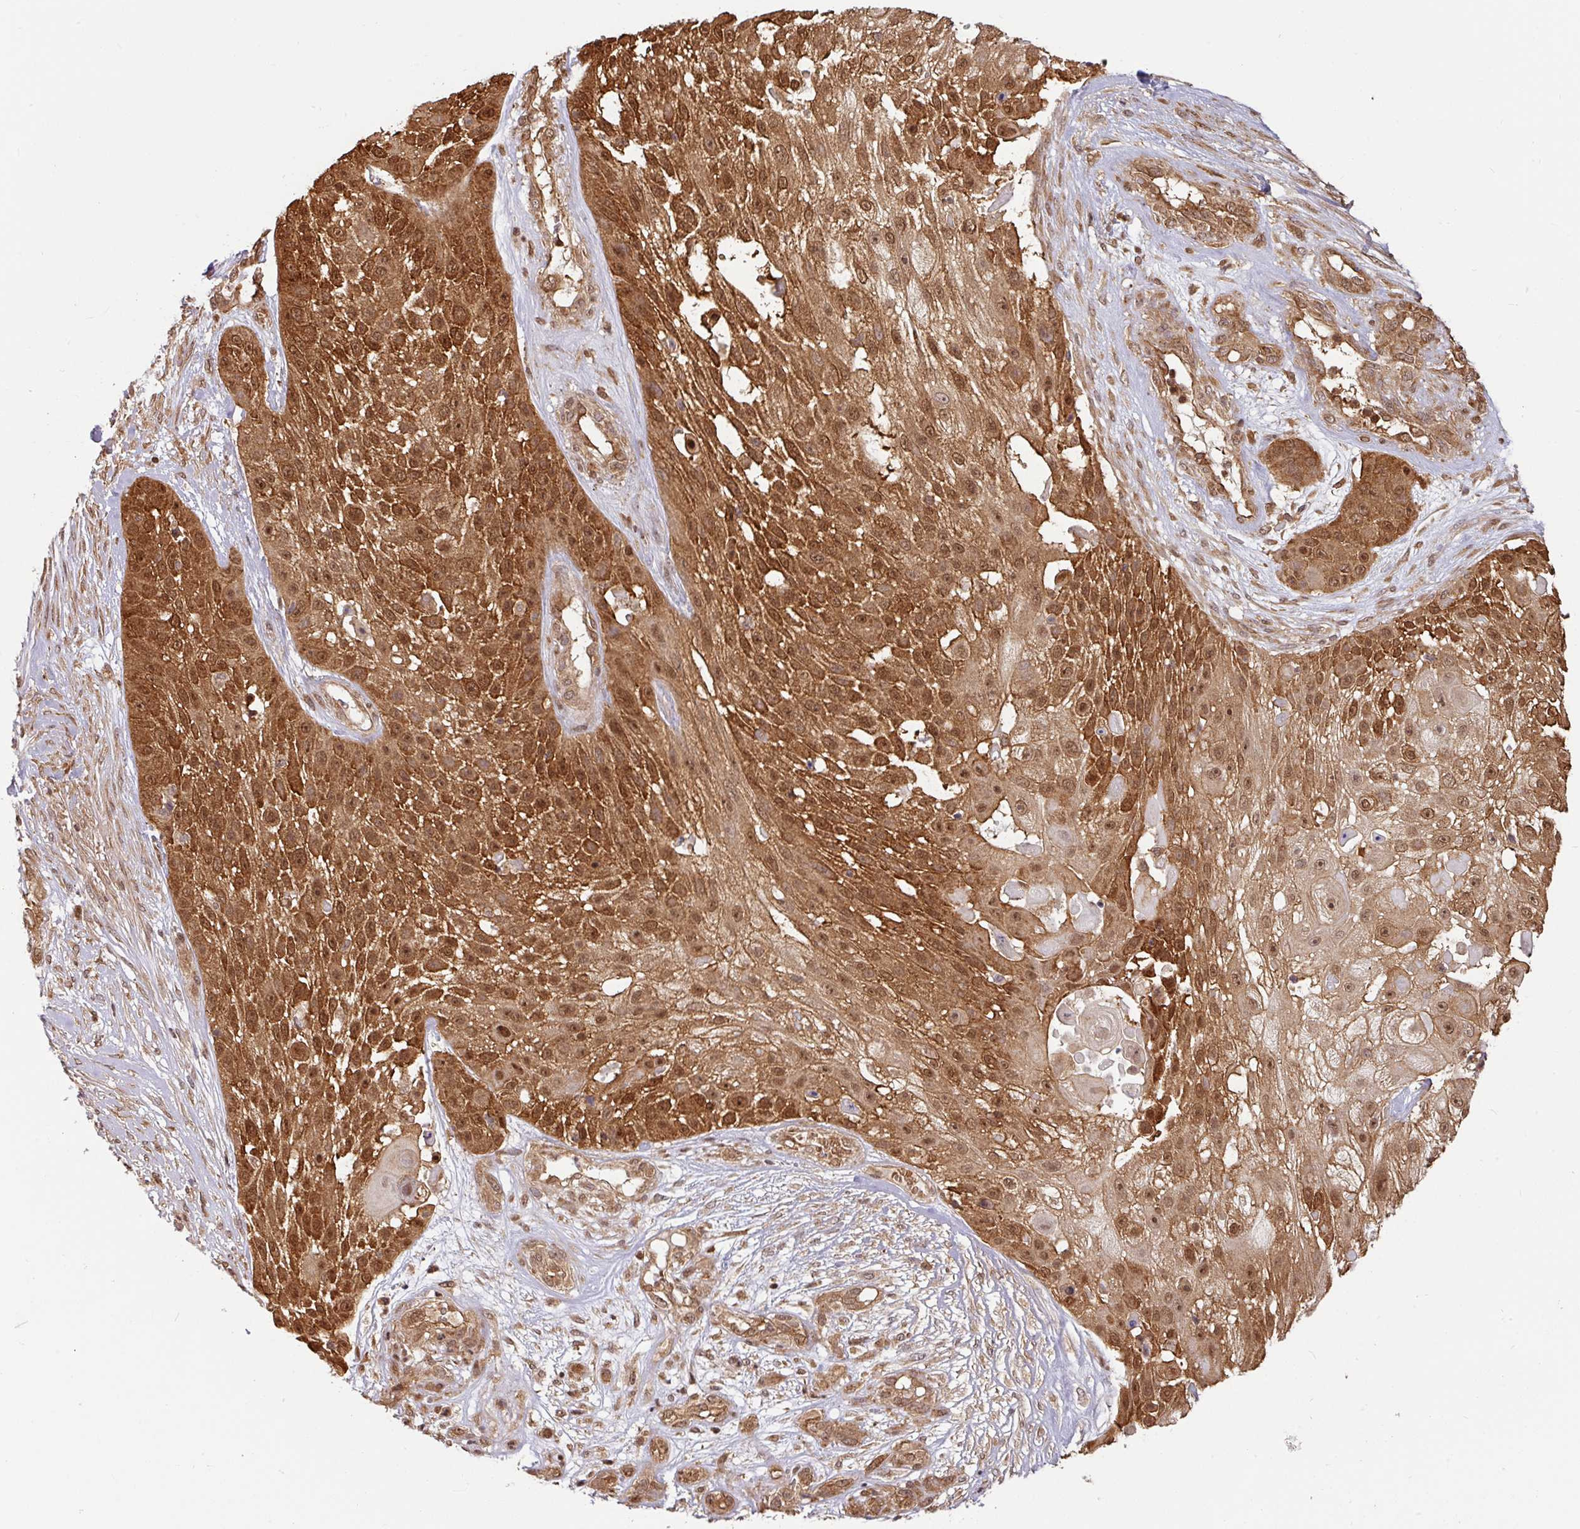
{"staining": {"intensity": "moderate", "quantity": ">75%", "location": "cytoplasmic/membranous,nuclear"}, "tissue": "skin cancer", "cell_type": "Tumor cells", "image_type": "cancer", "snomed": [{"axis": "morphology", "description": "Squamous cell carcinoma, NOS"}, {"axis": "topography", "description": "Skin"}], "caption": "Moderate cytoplasmic/membranous and nuclear protein expression is seen in about >75% of tumor cells in skin squamous cell carcinoma. Nuclei are stained in blue.", "gene": "SHB", "patient": {"sex": "female", "age": 86}}